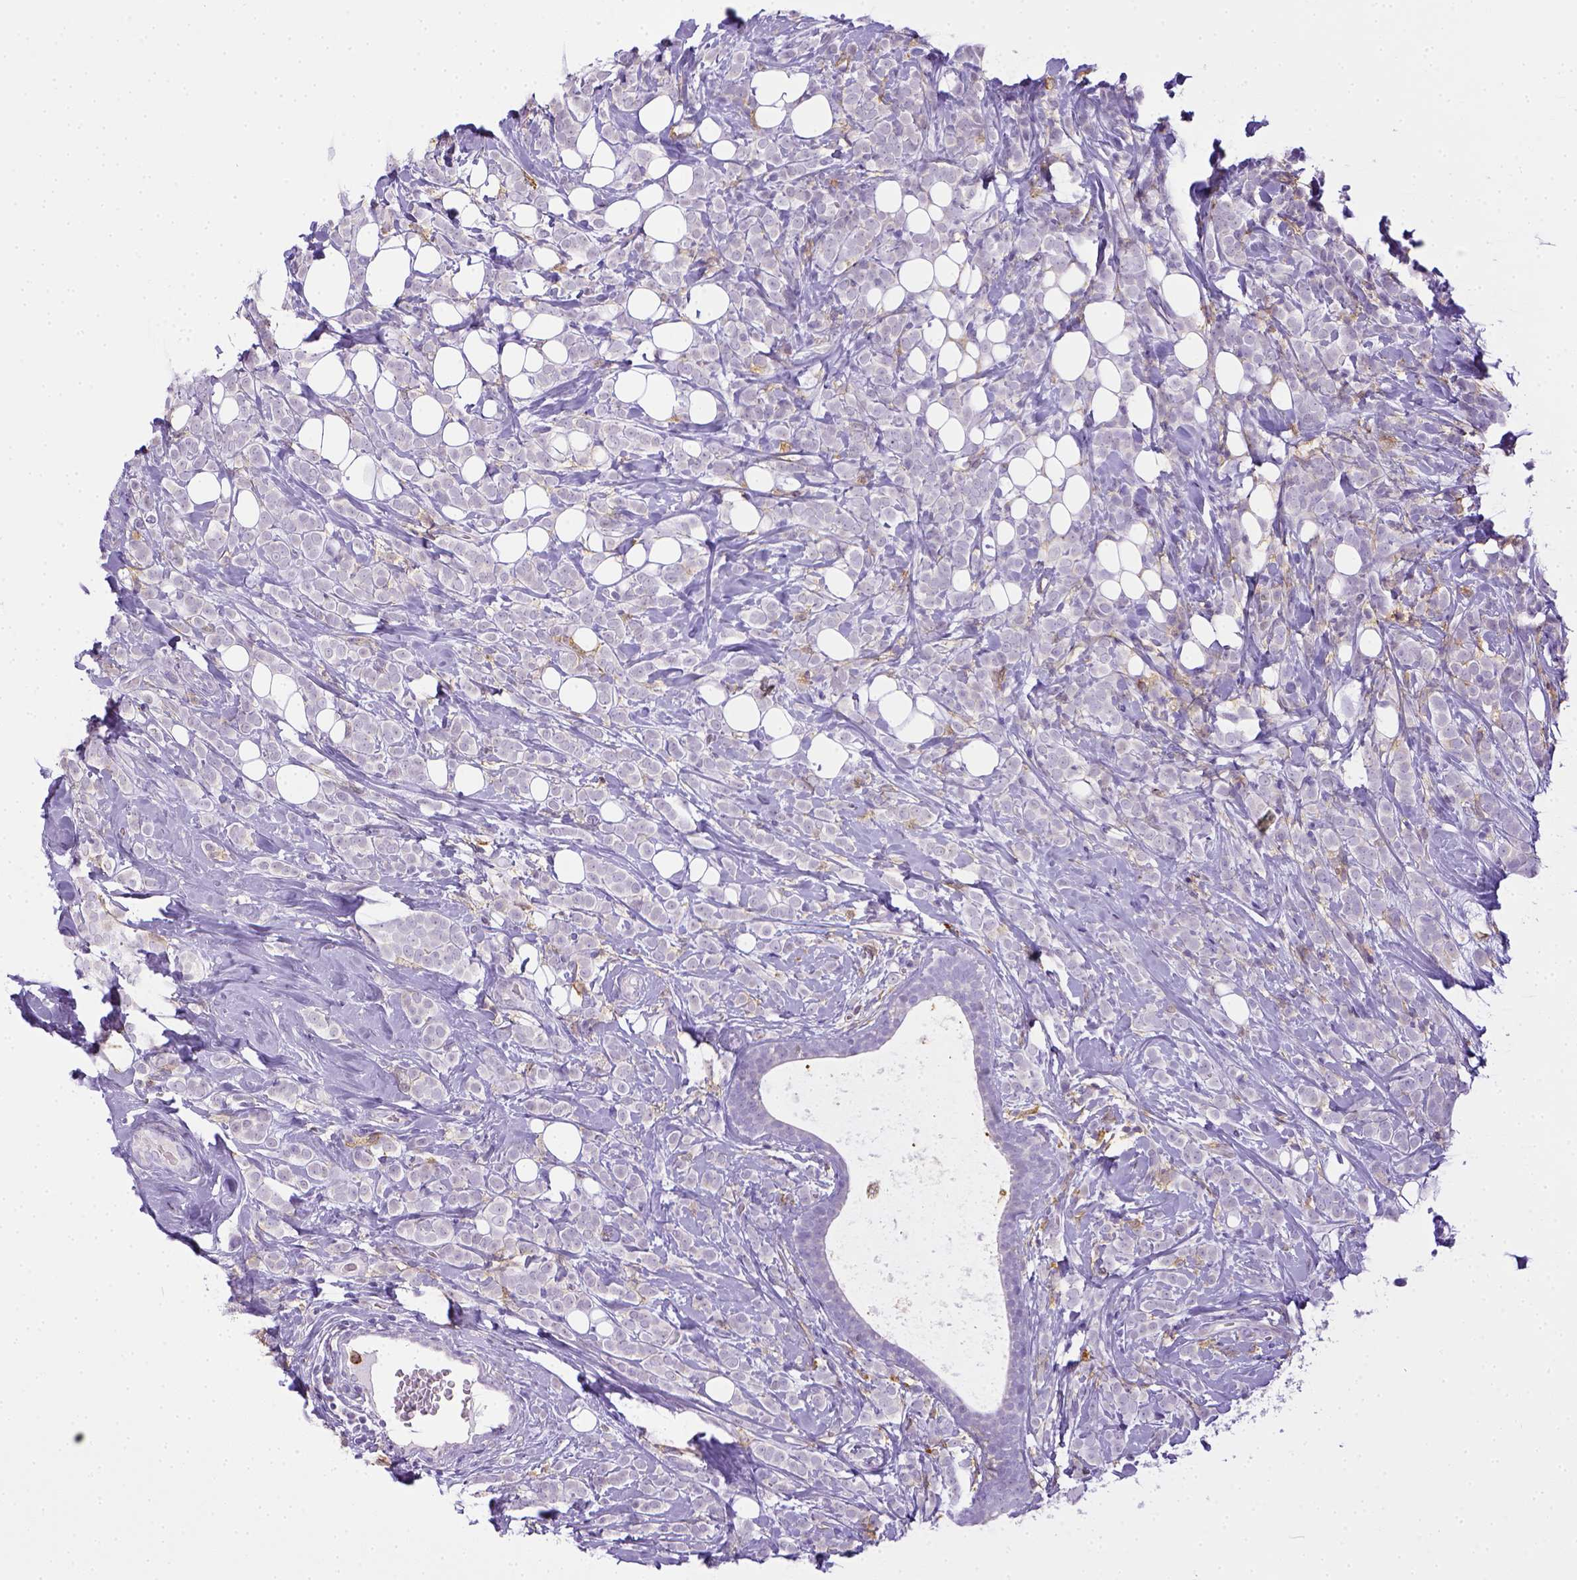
{"staining": {"intensity": "negative", "quantity": "none", "location": "none"}, "tissue": "breast cancer", "cell_type": "Tumor cells", "image_type": "cancer", "snomed": [{"axis": "morphology", "description": "Lobular carcinoma"}, {"axis": "topography", "description": "Breast"}], "caption": "A high-resolution photomicrograph shows IHC staining of breast lobular carcinoma, which reveals no significant expression in tumor cells.", "gene": "ITGAM", "patient": {"sex": "female", "age": 49}}